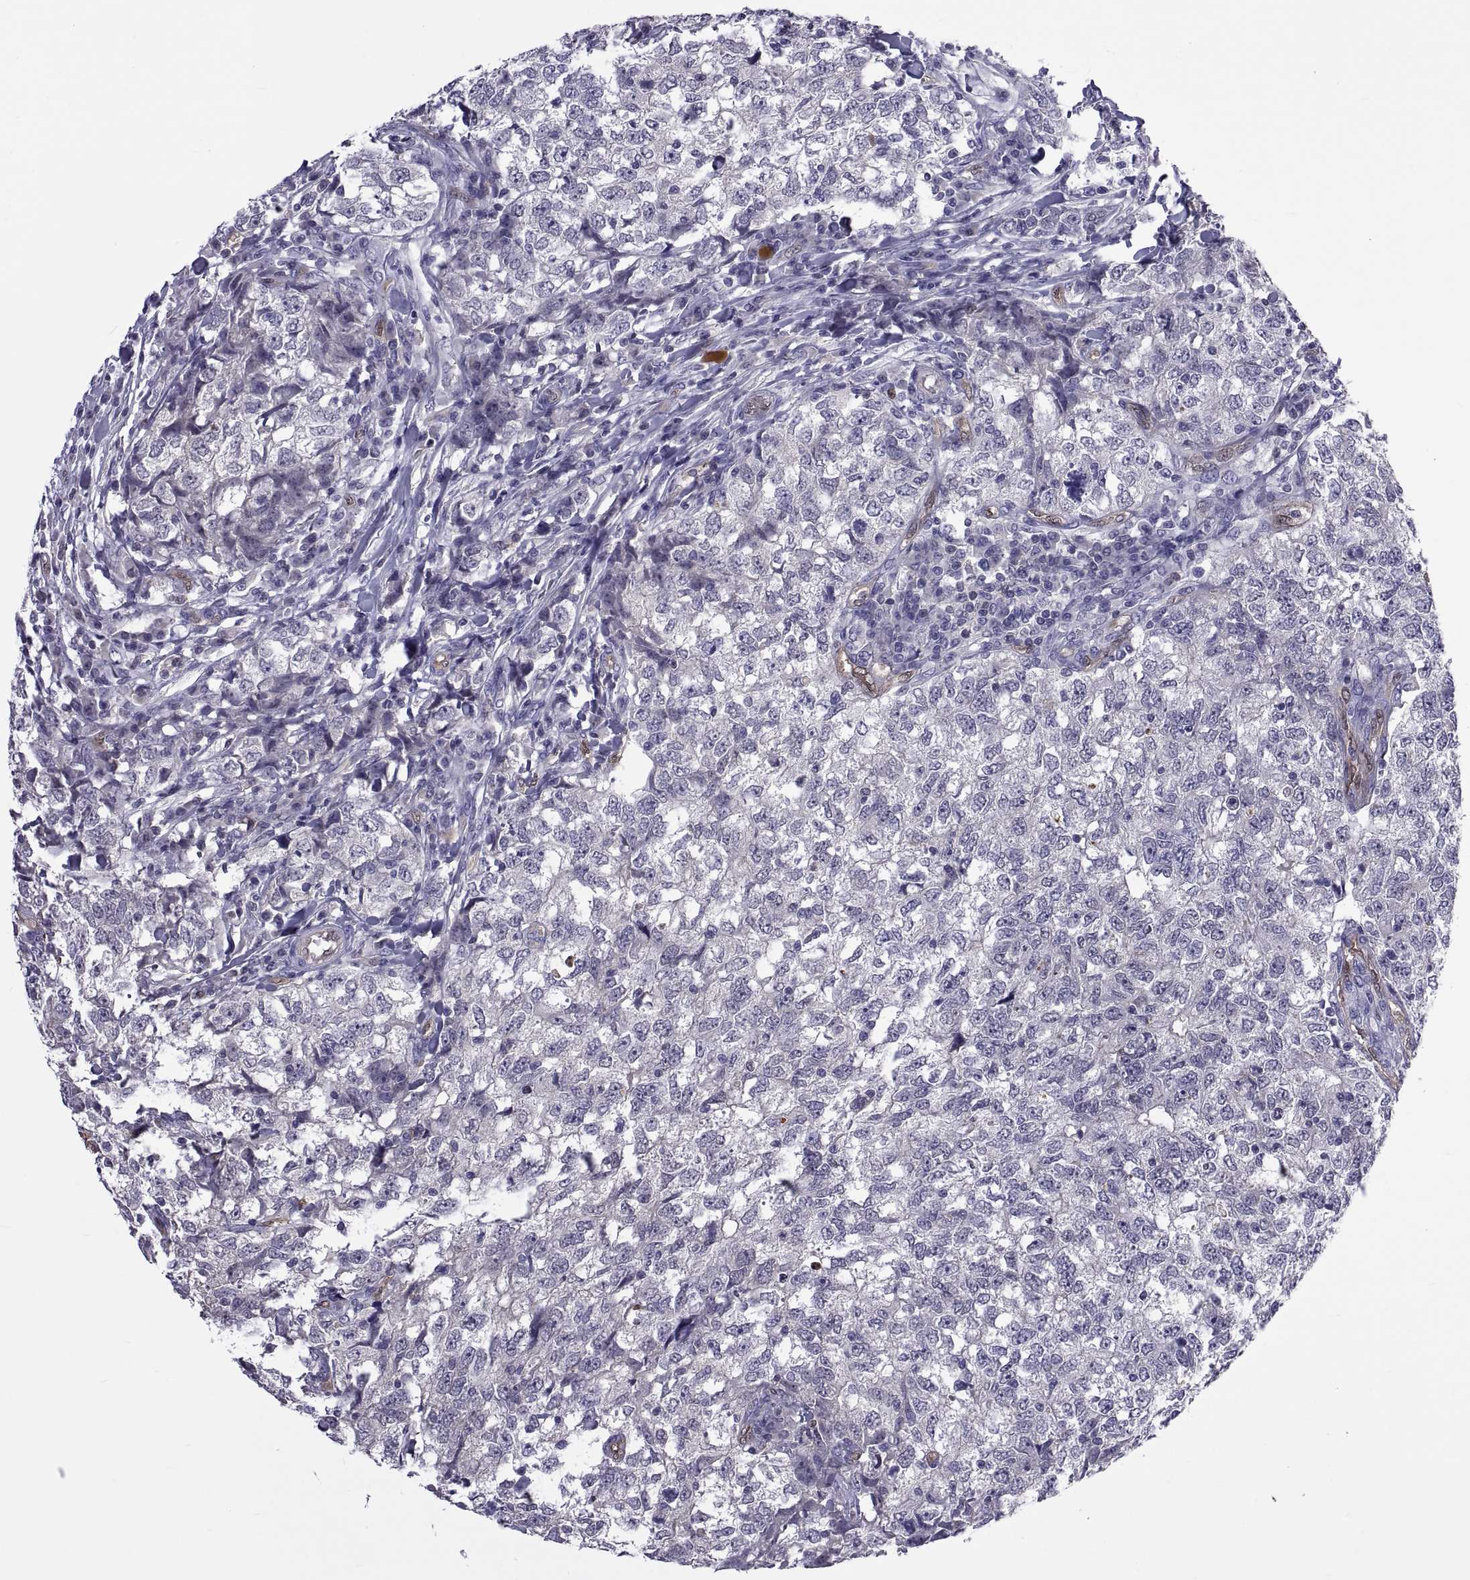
{"staining": {"intensity": "negative", "quantity": "none", "location": "none"}, "tissue": "breast cancer", "cell_type": "Tumor cells", "image_type": "cancer", "snomed": [{"axis": "morphology", "description": "Duct carcinoma"}, {"axis": "topography", "description": "Breast"}], "caption": "DAB immunohistochemical staining of breast cancer shows no significant staining in tumor cells.", "gene": "LCN9", "patient": {"sex": "female", "age": 30}}